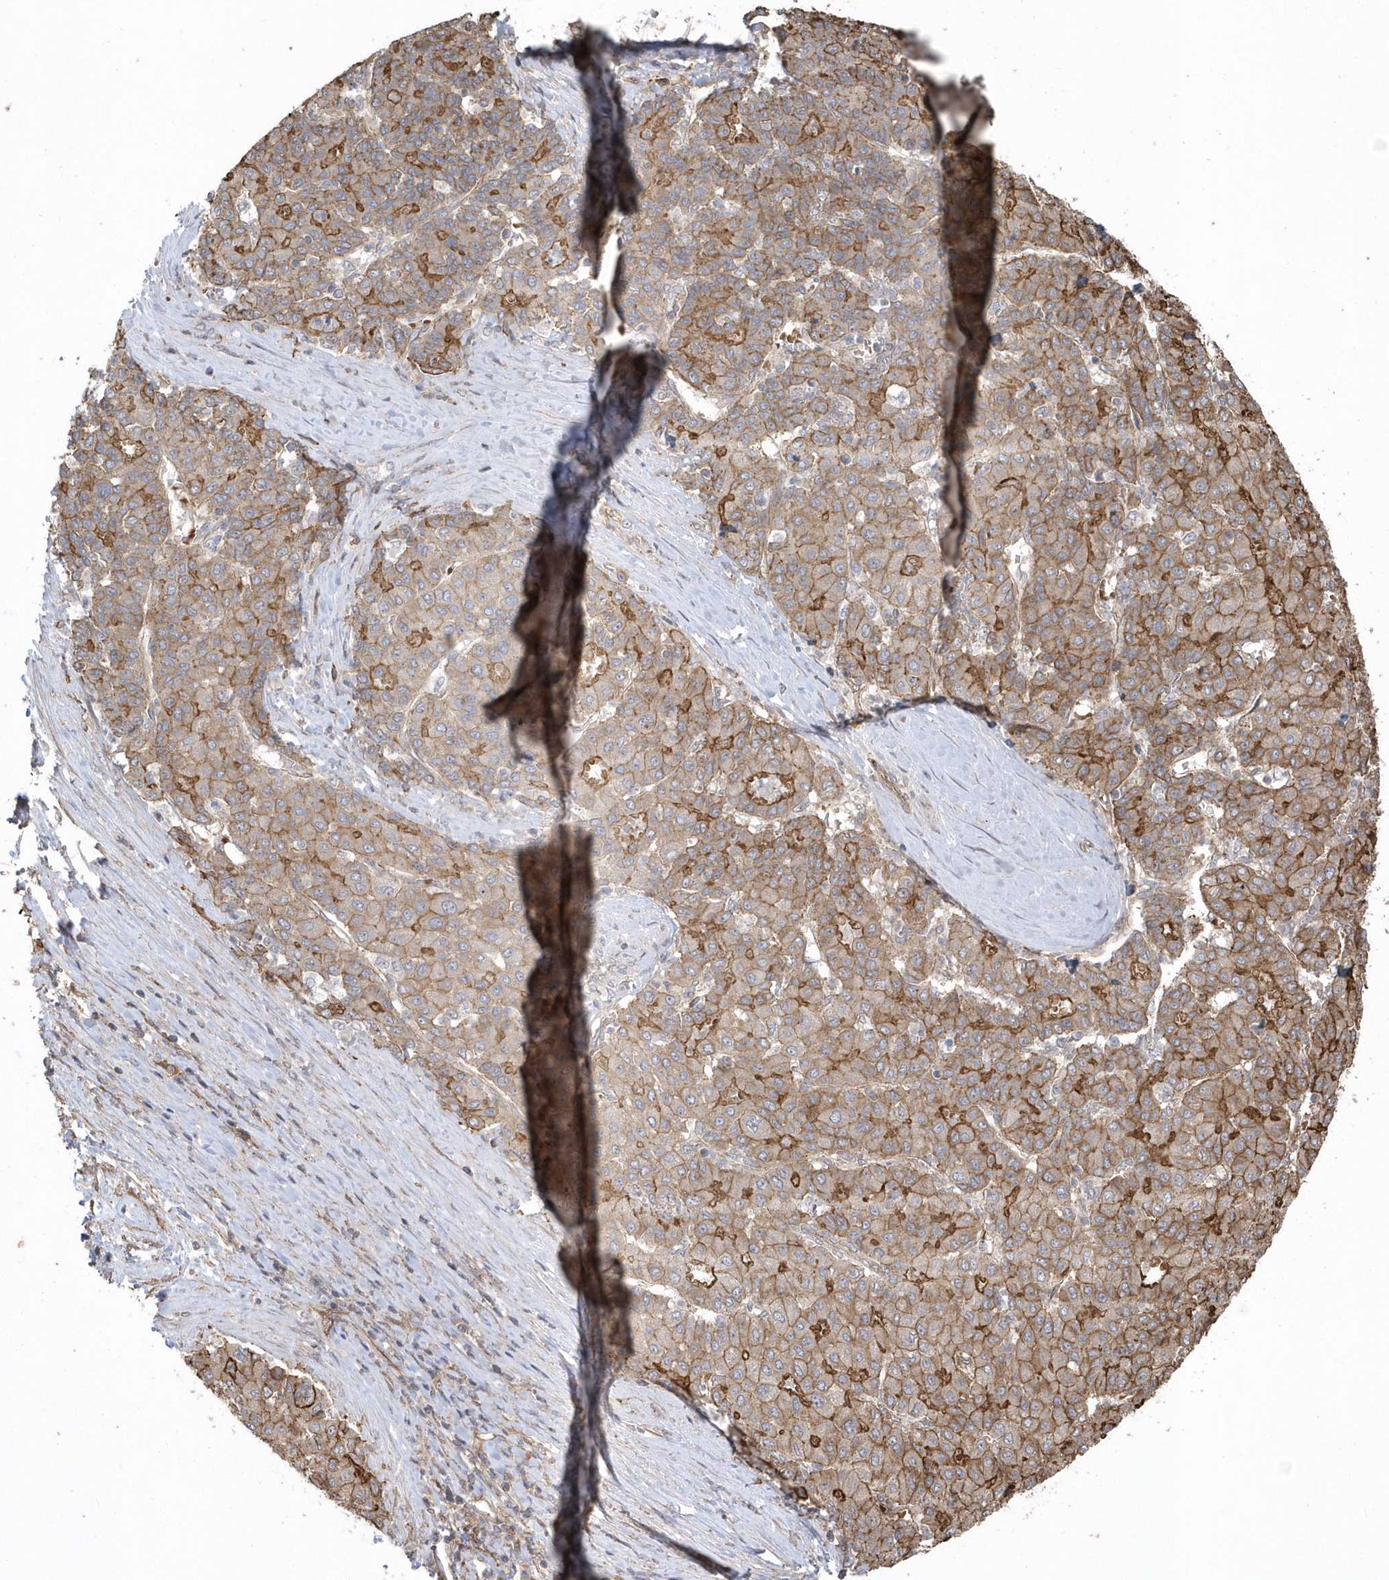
{"staining": {"intensity": "strong", "quantity": ">75%", "location": "cytoplasmic/membranous"}, "tissue": "liver cancer", "cell_type": "Tumor cells", "image_type": "cancer", "snomed": [{"axis": "morphology", "description": "Carcinoma, Hepatocellular, NOS"}, {"axis": "topography", "description": "Liver"}], "caption": "Liver cancer (hepatocellular carcinoma) stained with a protein marker reveals strong staining in tumor cells.", "gene": "HERPUD1", "patient": {"sex": "male", "age": 65}}